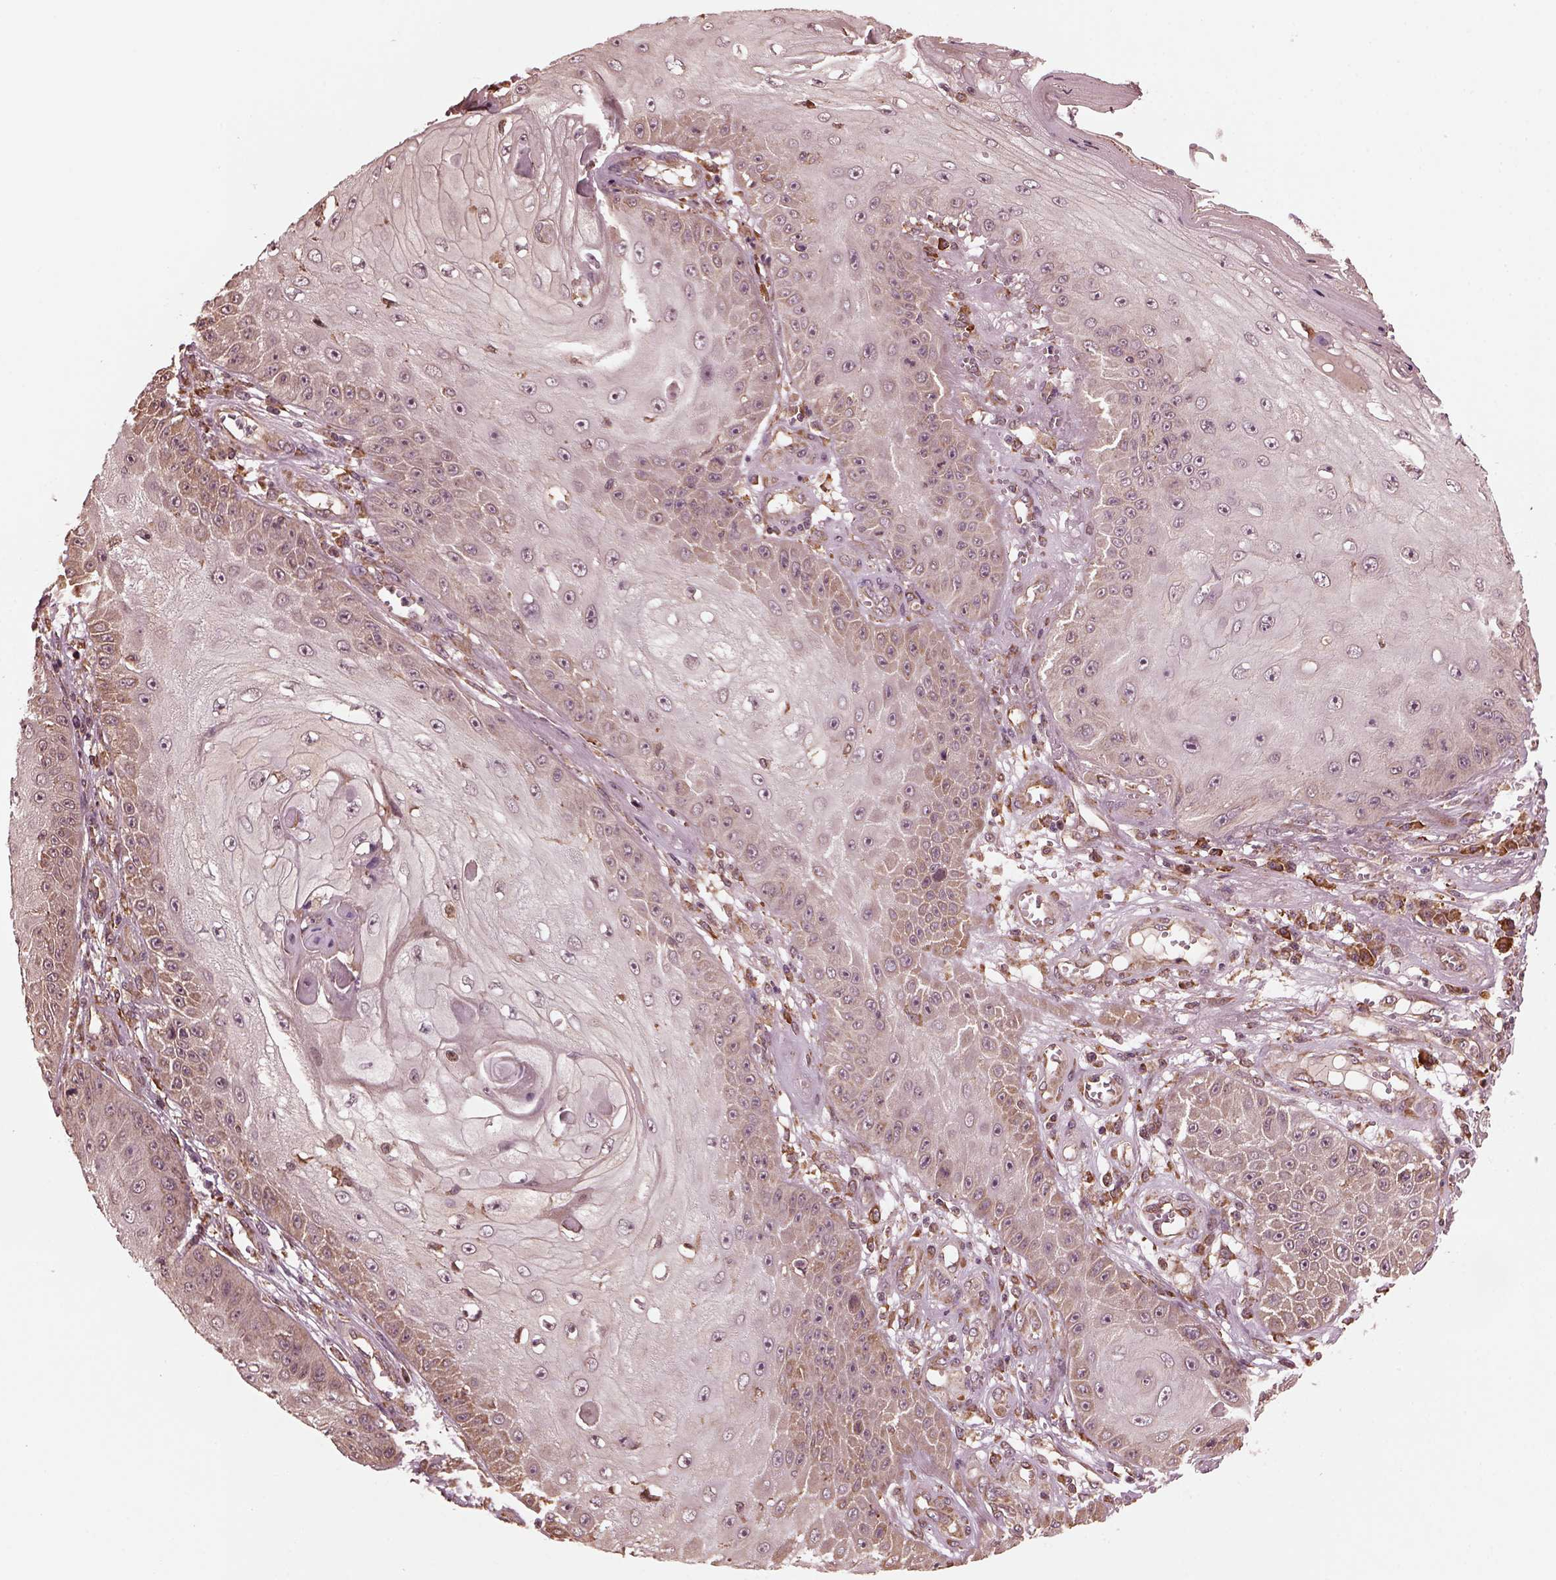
{"staining": {"intensity": "weak", "quantity": "<25%", "location": "cytoplasmic/membranous"}, "tissue": "skin cancer", "cell_type": "Tumor cells", "image_type": "cancer", "snomed": [{"axis": "morphology", "description": "Squamous cell carcinoma, NOS"}, {"axis": "topography", "description": "Skin"}], "caption": "There is no significant staining in tumor cells of skin squamous cell carcinoma.", "gene": "ZNF292", "patient": {"sex": "male", "age": 70}}